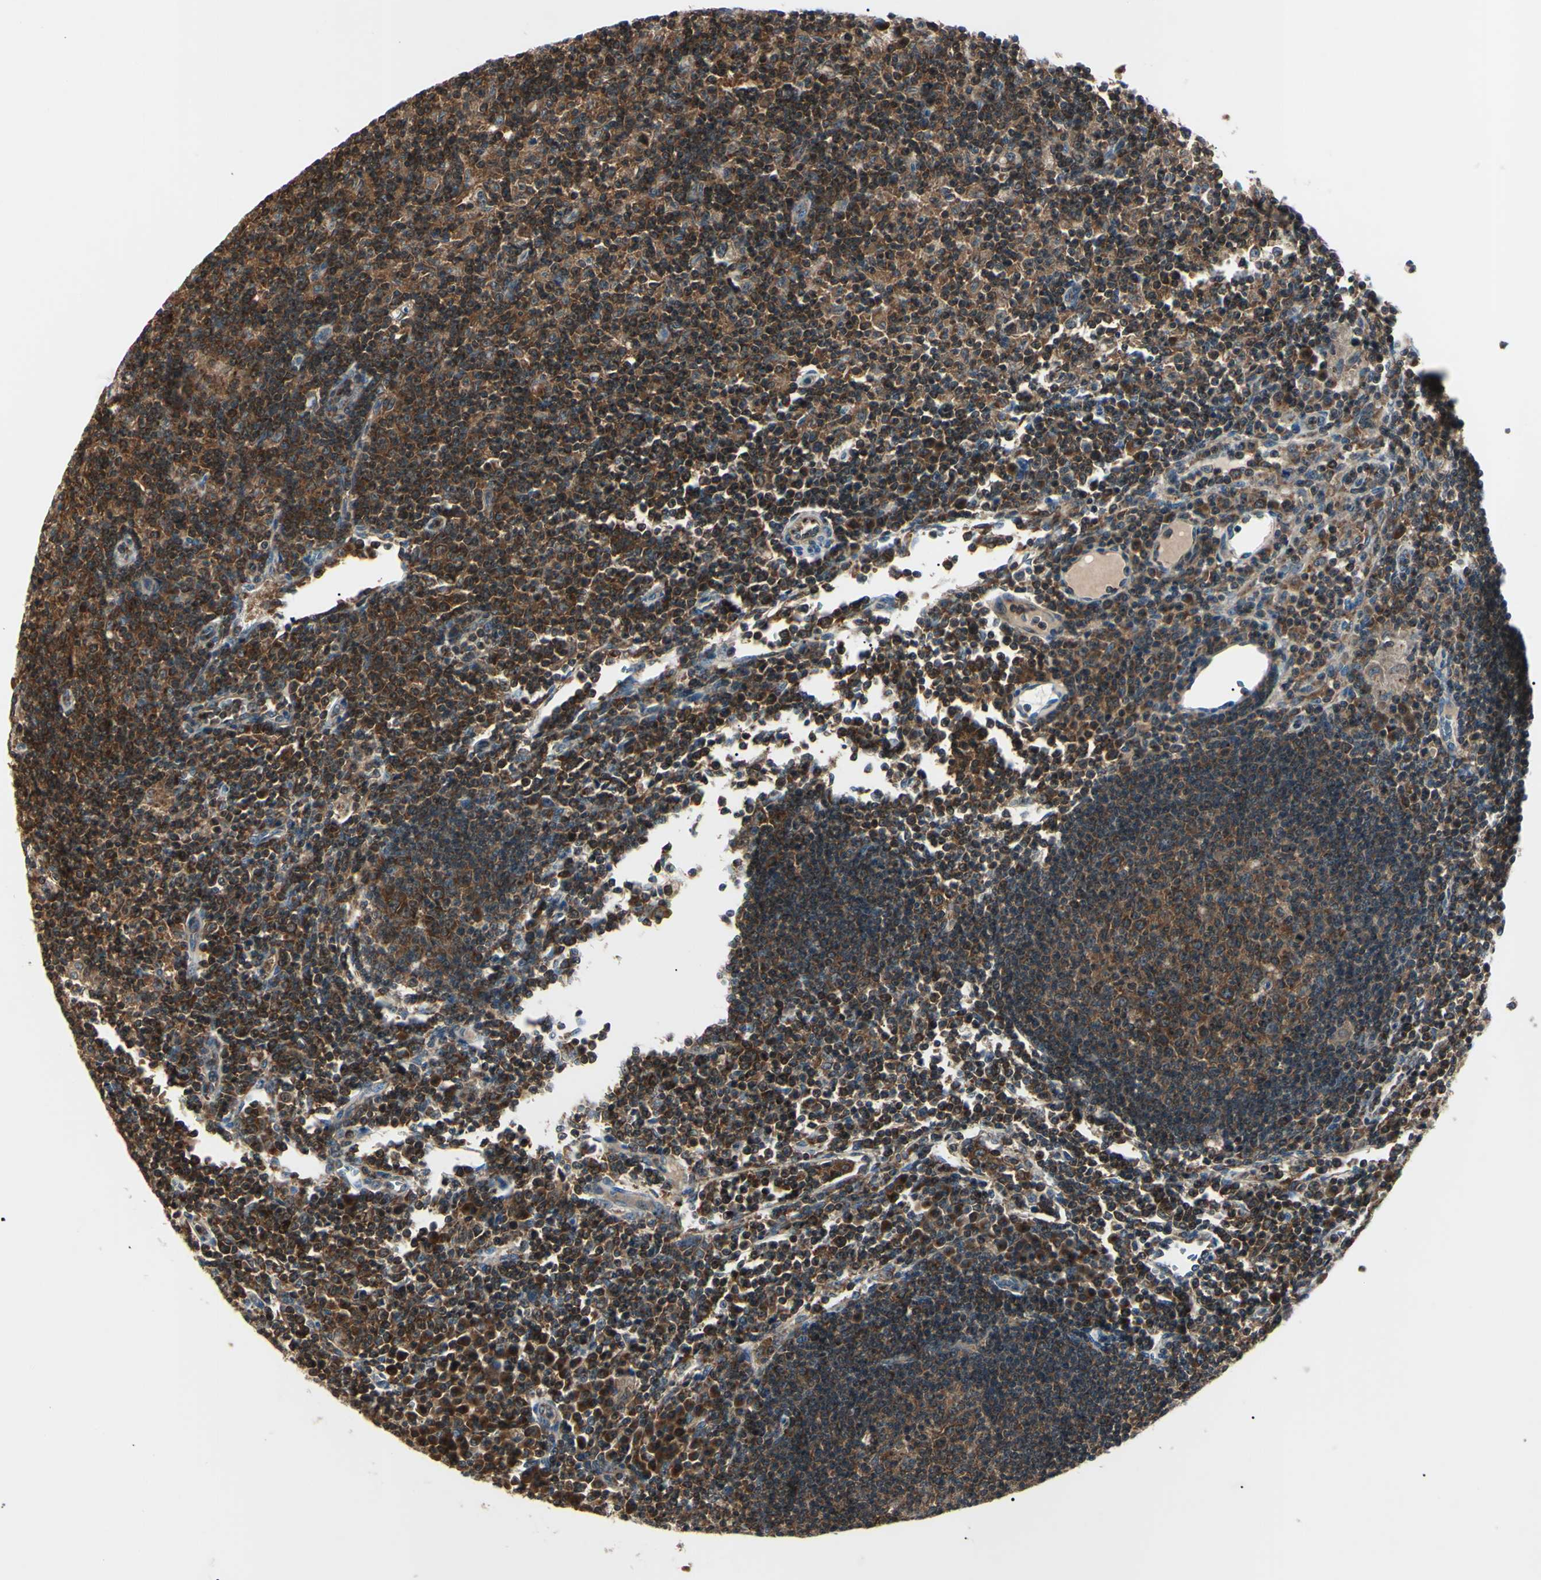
{"staining": {"intensity": "strong", "quantity": ">75%", "location": "cytoplasmic/membranous"}, "tissue": "lymph node", "cell_type": "Germinal center cells", "image_type": "normal", "snomed": [{"axis": "morphology", "description": "Normal tissue, NOS"}, {"axis": "morphology", "description": "Inflammation, NOS"}, {"axis": "topography", "description": "Lymph node"}], "caption": "Unremarkable lymph node displays strong cytoplasmic/membranous expression in about >75% of germinal center cells Using DAB (3,3'-diaminobenzidine) (brown) and hematoxylin (blue) stains, captured at high magnification using brightfield microscopy..", "gene": "MAPRE1", "patient": {"sex": "male", "age": 55}}